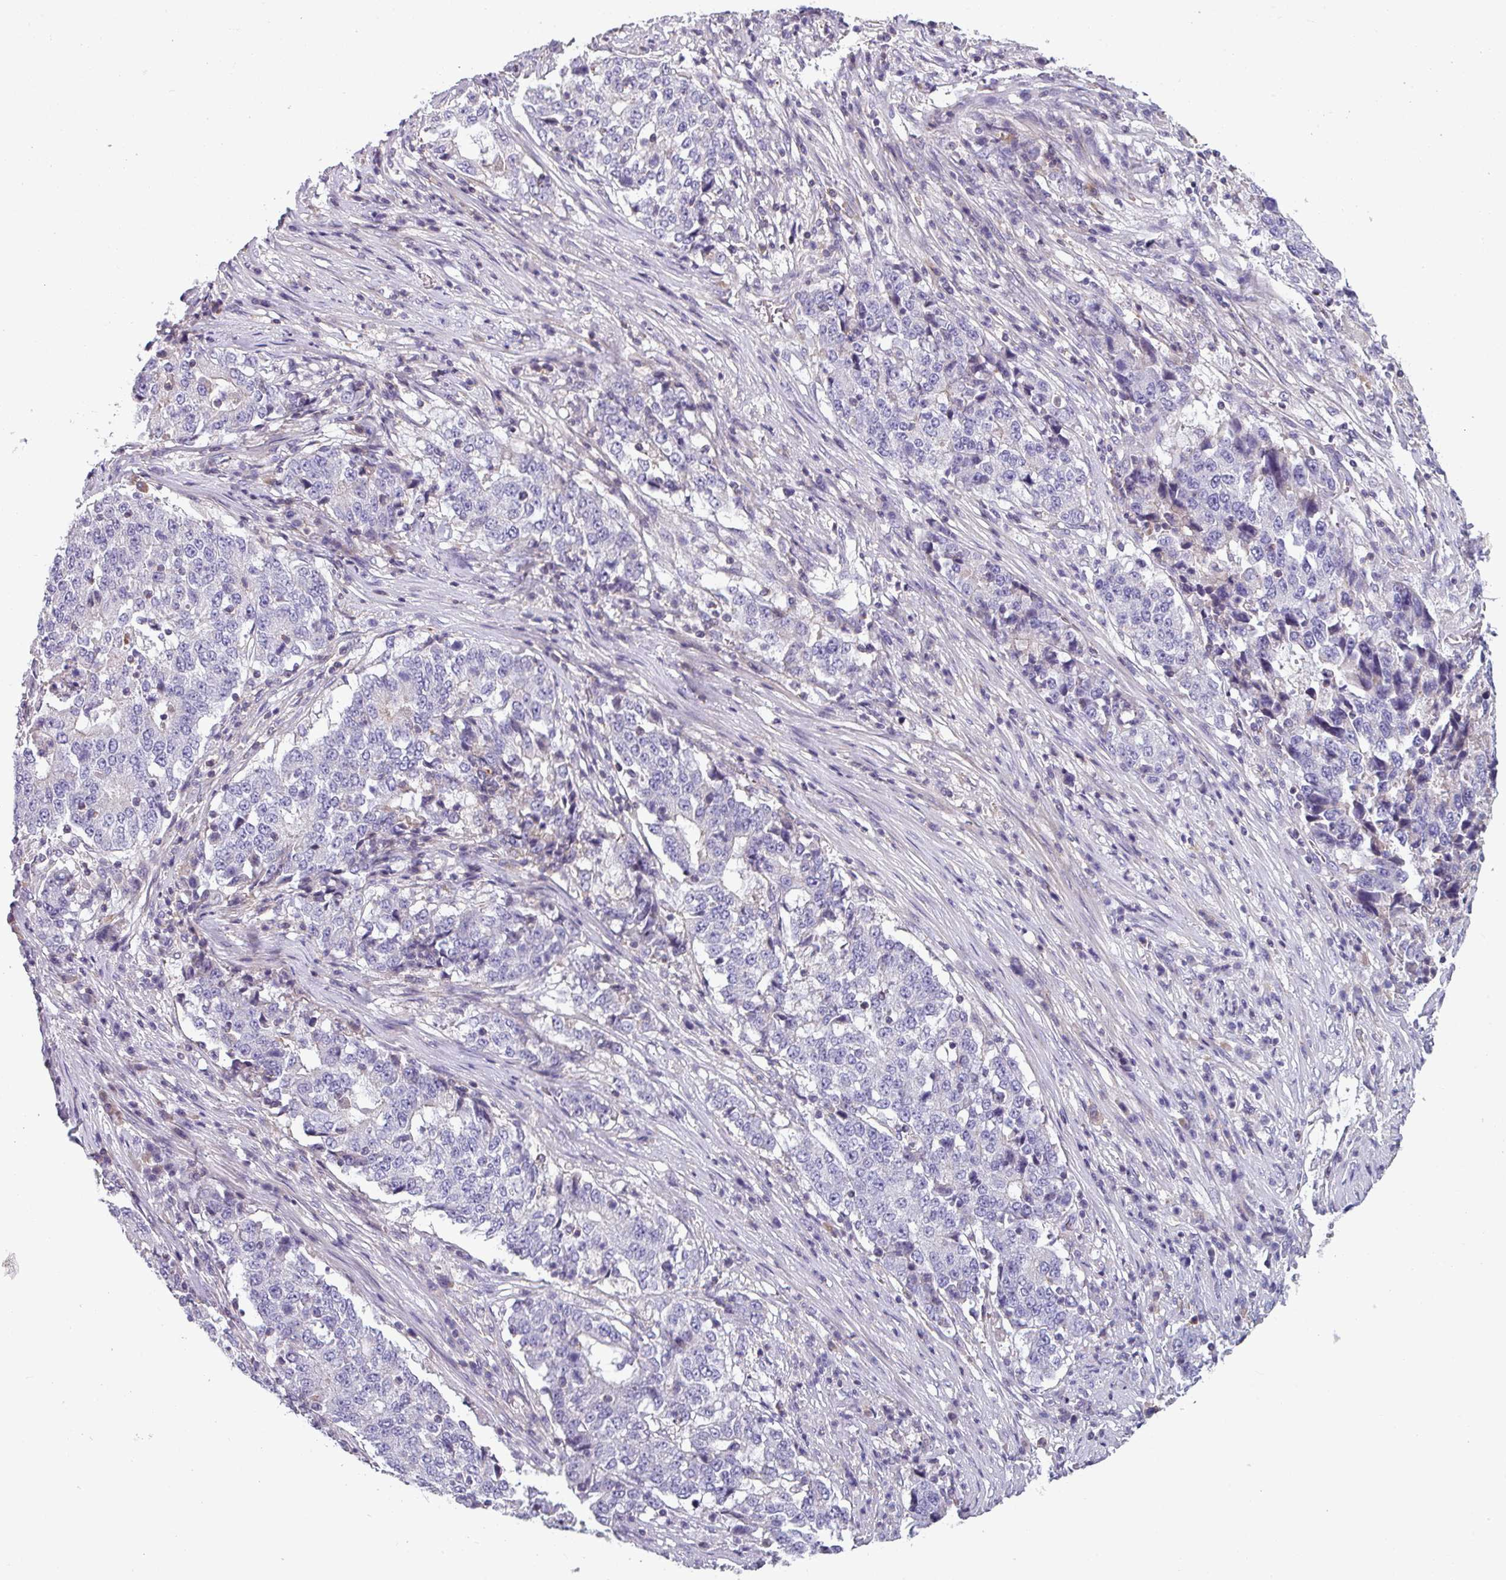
{"staining": {"intensity": "negative", "quantity": "none", "location": "none"}, "tissue": "stomach cancer", "cell_type": "Tumor cells", "image_type": "cancer", "snomed": [{"axis": "morphology", "description": "Adenocarcinoma, NOS"}, {"axis": "topography", "description": "Stomach"}], "caption": "The histopathology image exhibits no significant positivity in tumor cells of adenocarcinoma (stomach). The staining is performed using DAB brown chromogen with nuclei counter-stained in using hematoxylin.", "gene": "TMEM132A", "patient": {"sex": "male", "age": 59}}